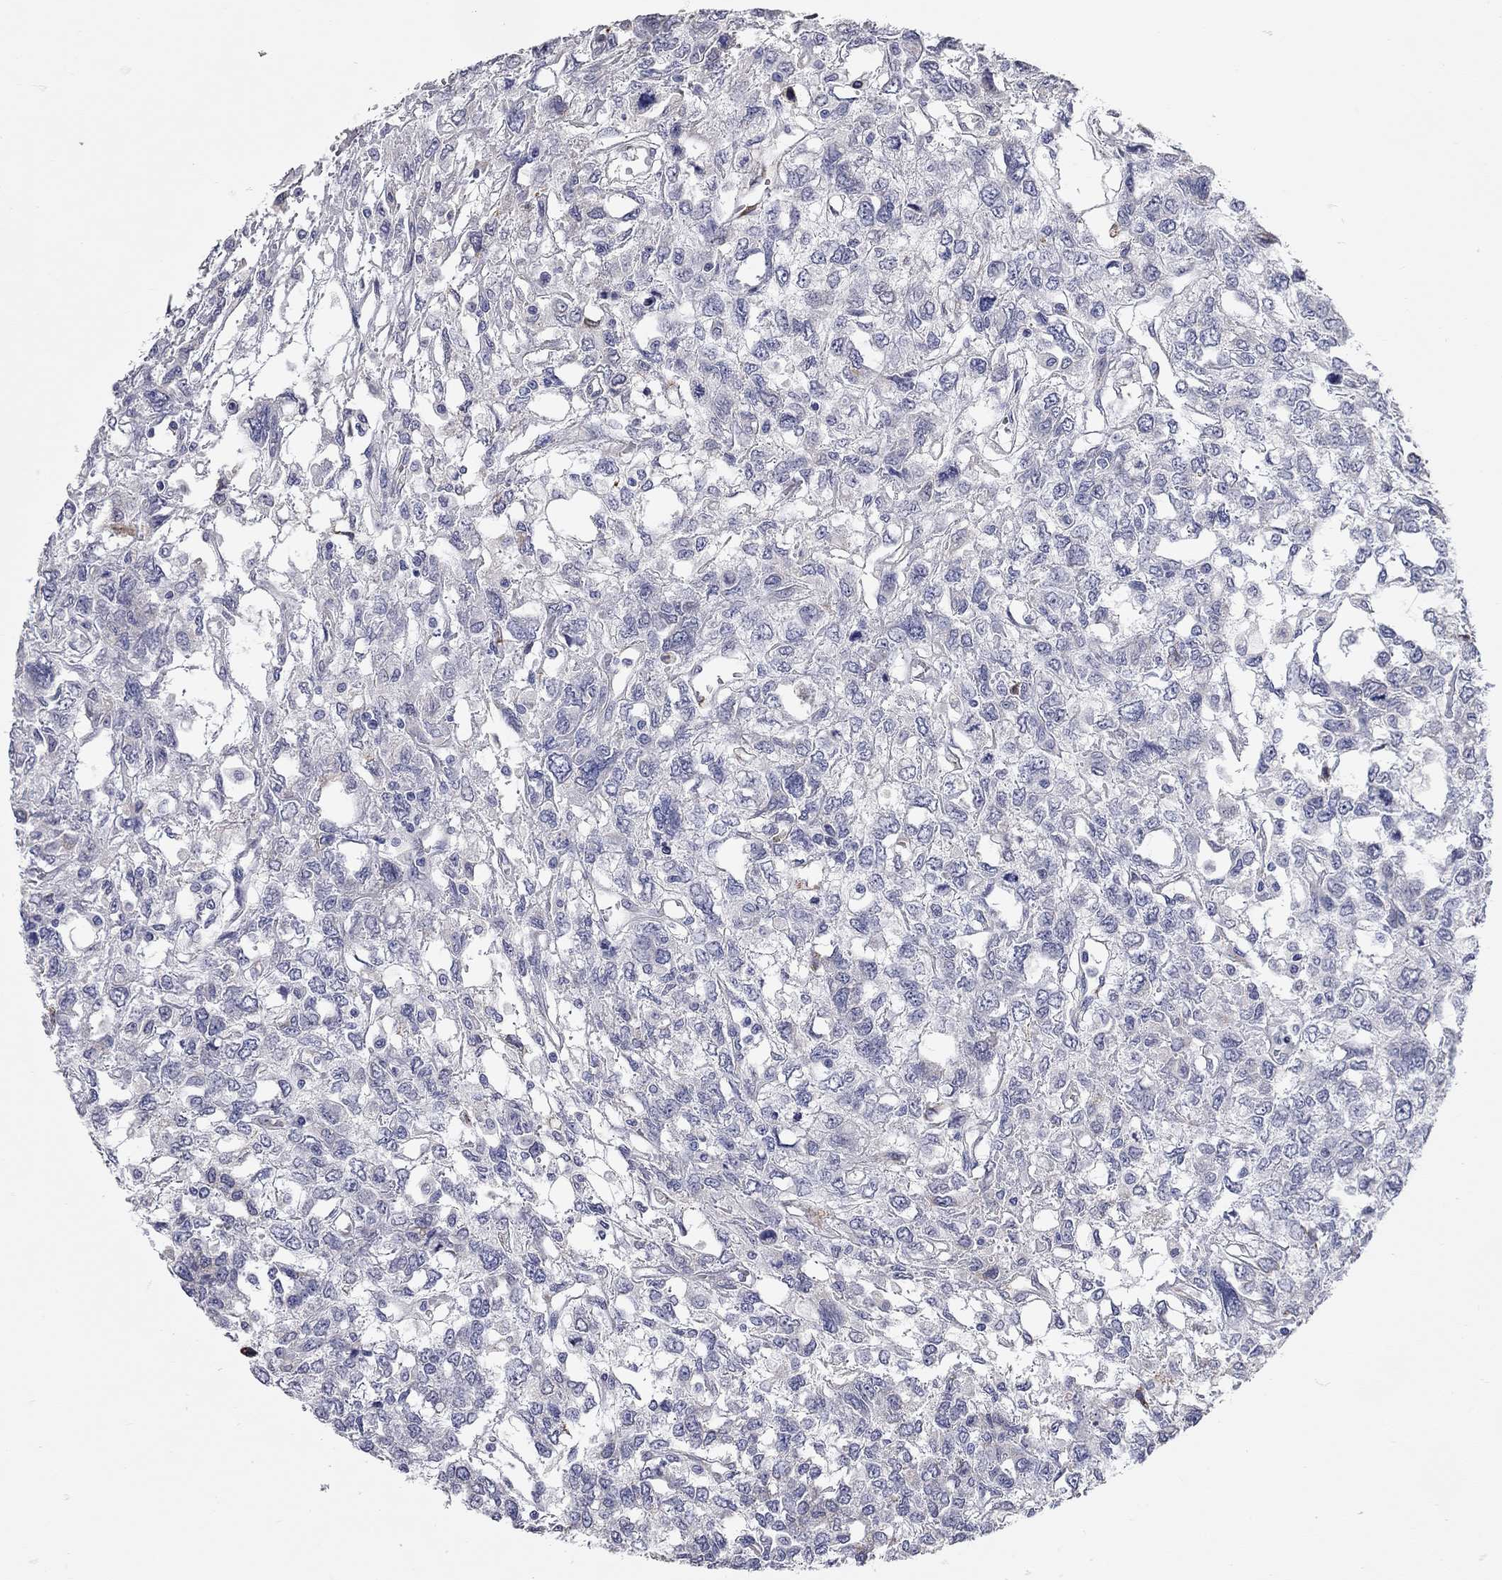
{"staining": {"intensity": "negative", "quantity": "none", "location": "none"}, "tissue": "testis cancer", "cell_type": "Tumor cells", "image_type": "cancer", "snomed": [{"axis": "morphology", "description": "Seminoma, NOS"}, {"axis": "topography", "description": "Testis"}], "caption": "Immunohistochemical staining of testis seminoma shows no significant staining in tumor cells.", "gene": "XAGE2", "patient": {"sex": "male", "age": 52}}